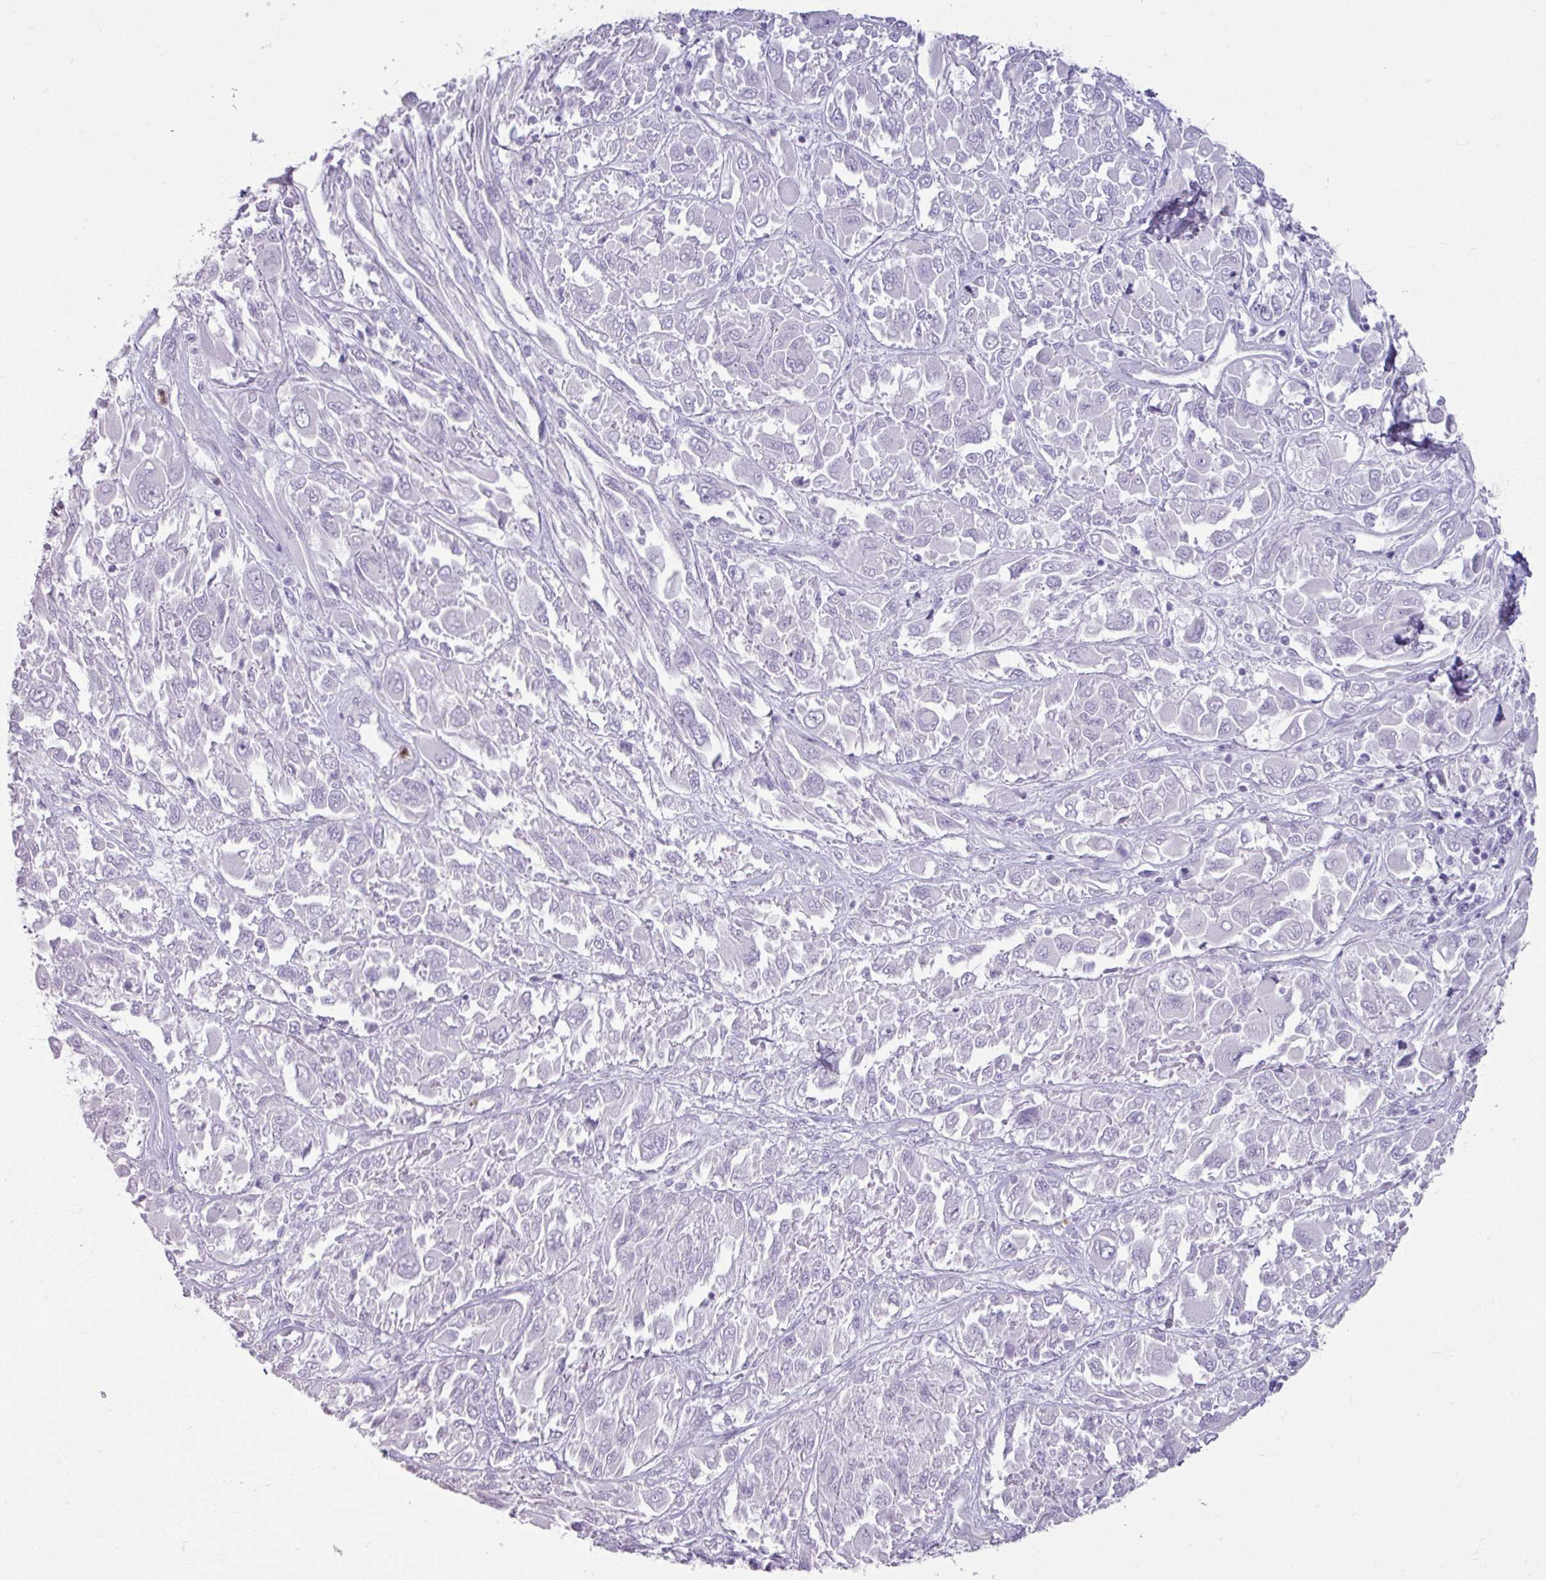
{"staining": {"intensity": "negative", "quantity": "none", "location": "none"}, "tissue": "melanoma", "cell_type": "Tumor cells", "image_type": "cancer", "snomed": [{"axis": "morphology", "description": "Malignant melanoma, NOS"}, {"axis": "topography", "description": "Skin"}], "caption": "Tumor cells are negative for brown protein staining in melanoma.", "gene": "ARG1", "patient": {"sex": "female", "age": 91}}